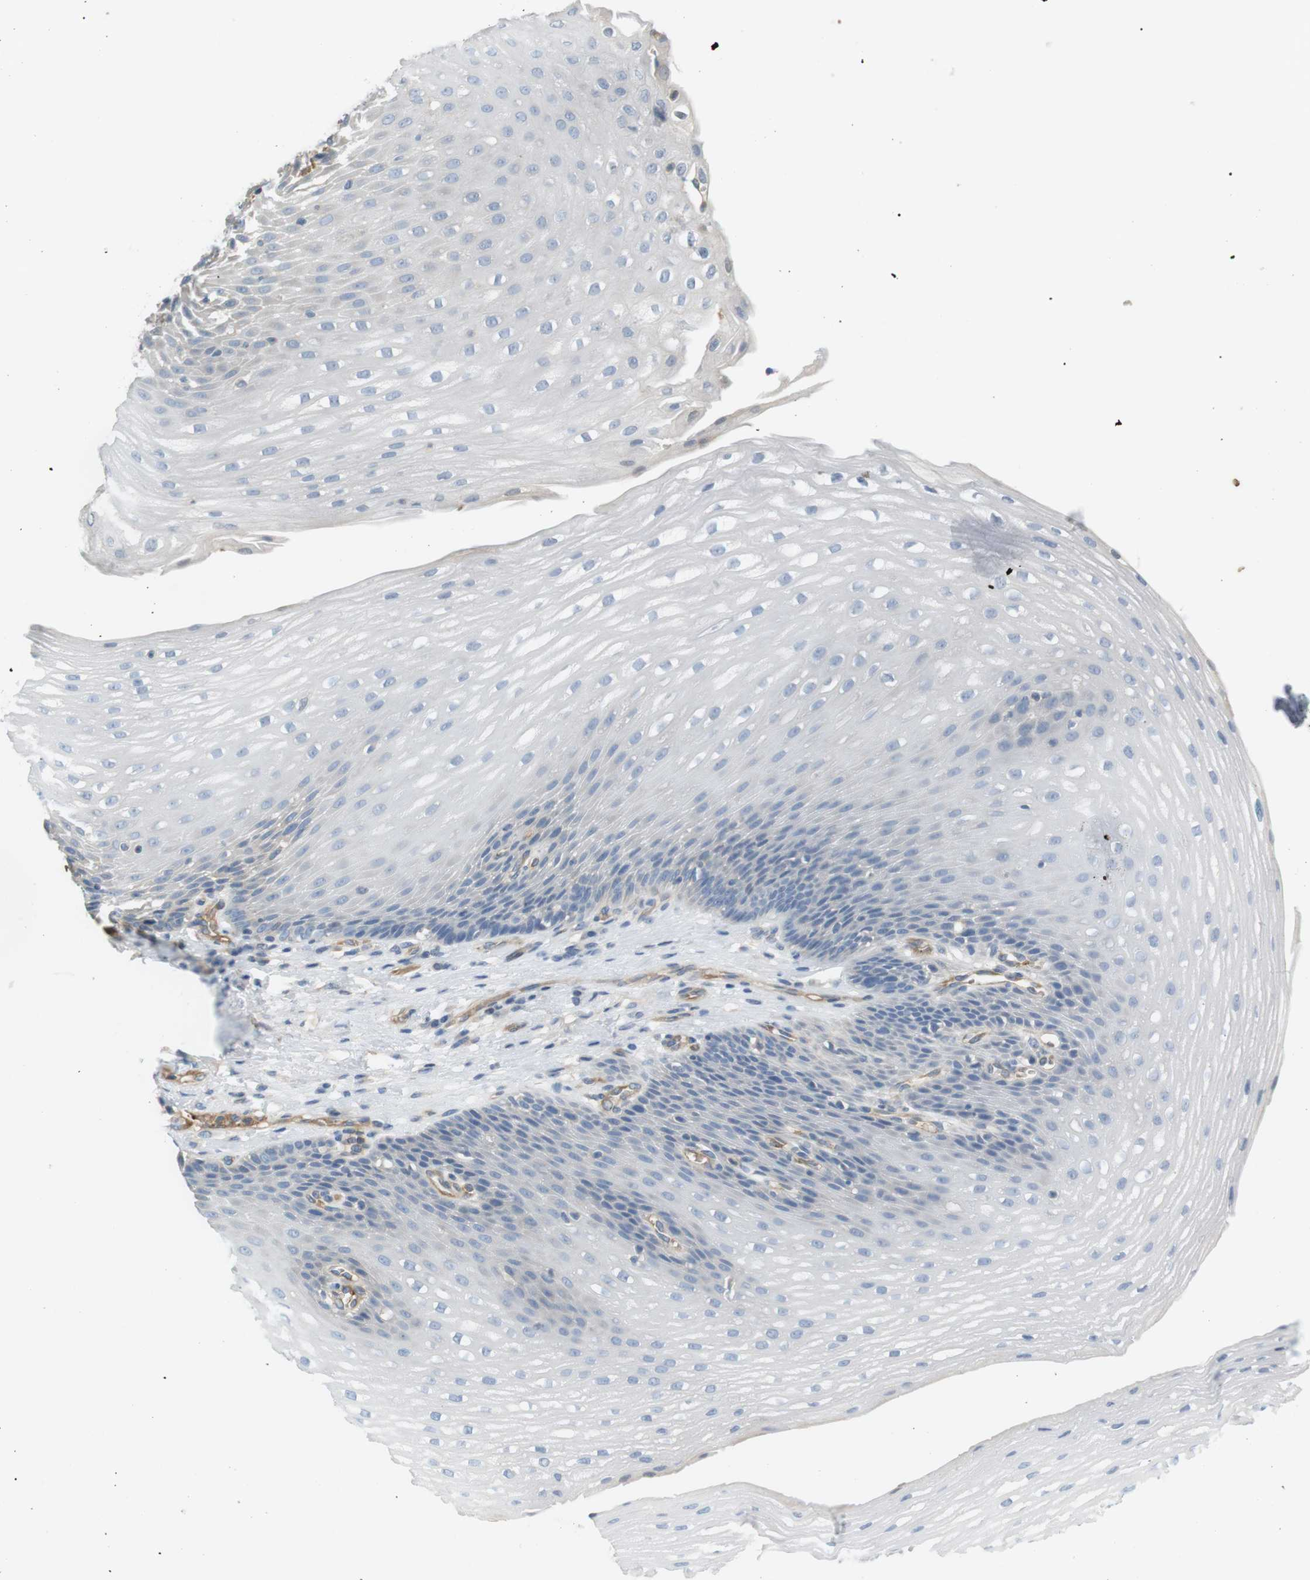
{"staining": {"intensity": "negative", "quantity": "none", "location": "none"}, "tissue": "esophagus", "cell_type": "Squamous epithelial cells", "image_type": "normal", "snomed": [{"axis": "morphology", "description": "Normal tissue, NOS"}, {"axis": "topography", "description": "Esophagus"}], "caption": "There is no significant positivity in squamous epithelial cells of esophagus. (DAB IHC visualized using brightfield microscopy, high magnification).", "gene": "ADCY10", "patient": {"sex": "male", "age": 48}}